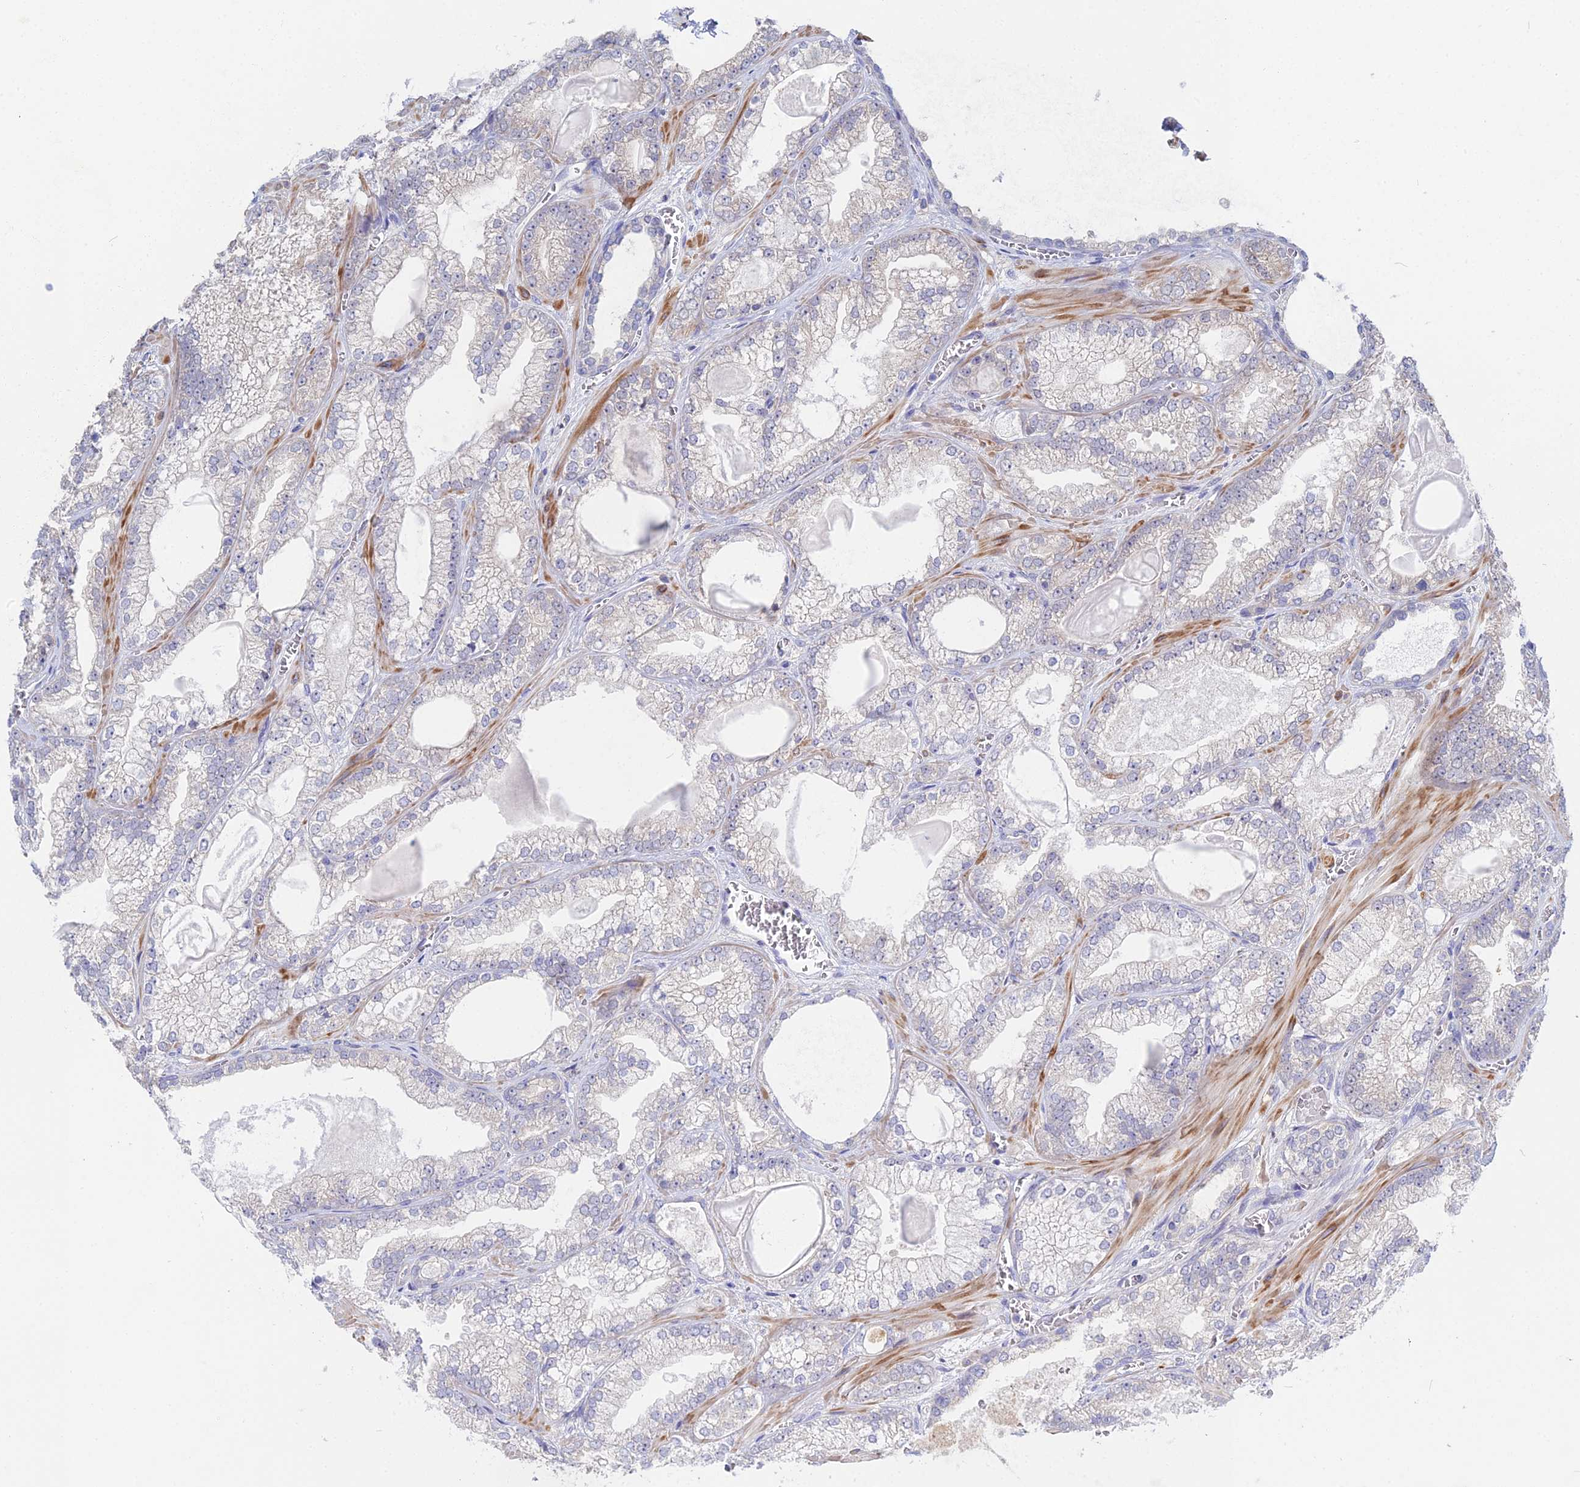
{"staining": {"intensity": "negative", "quantity": "none", "location": "none"}, "tissue": "prostate cancer", "cell_type": "Tumor cells", "image_type": "cancer", "snomed": [{"axis": "morphology", "description": "Adenocarcinoma, Low grade"}, {"axis": "topography", "description": "Prostate"}], "caption": "The image exhibits no significant positivity in tumor cells of prostate cancer.", "gene": "DNAH14", "patient": {"sex": "male", "age": 57}}